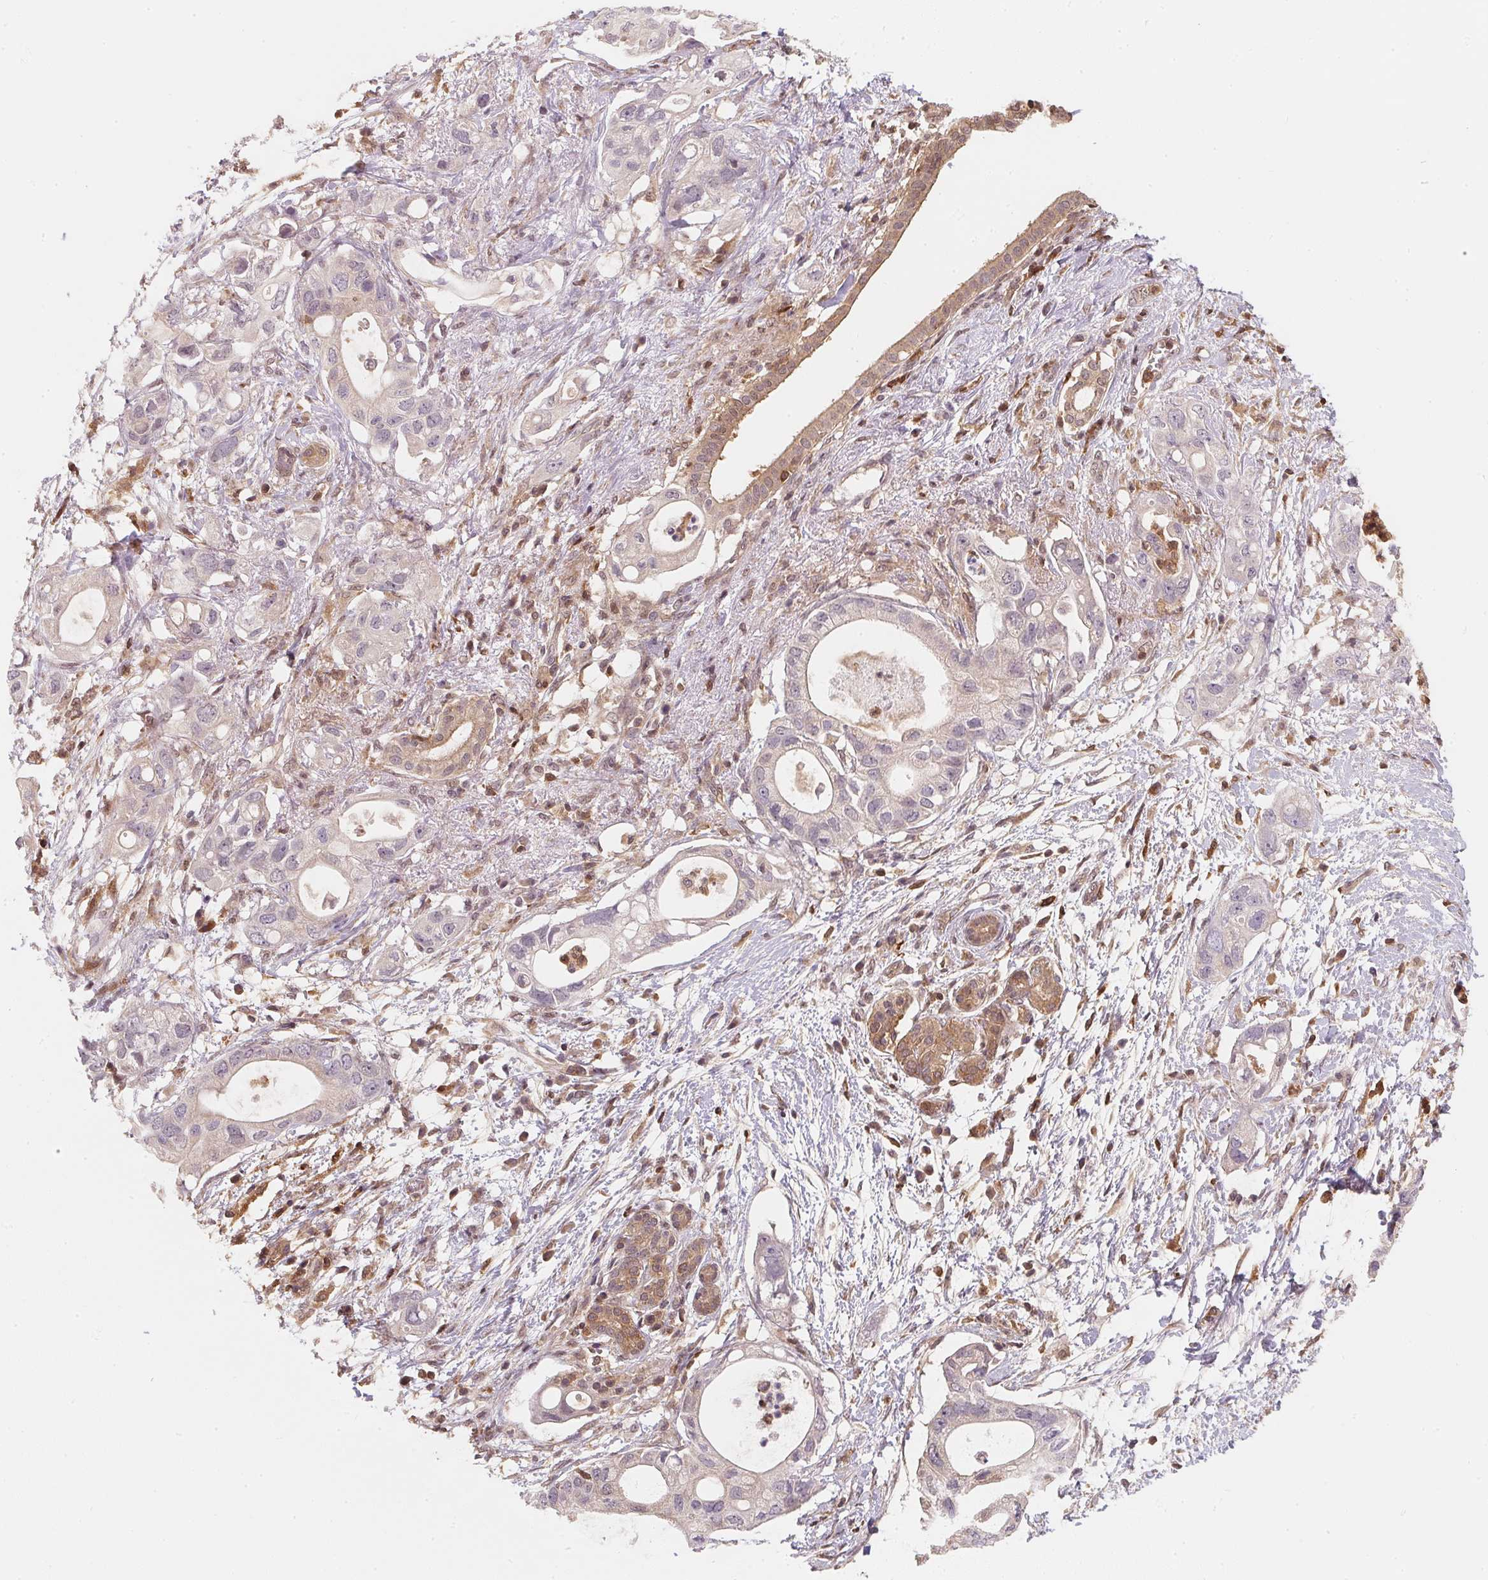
{"staining": {"intensity": "negative", "quantity": "none", "location": "none"}, "tissue": "pancreatic cancer", "cell_type": "Tumor cells", "image_type": "cancer", "snomed": [{"axis": "morphology", "description": "Adenocarcinoma, NOS"}, {"axis": "topography", "description": "Pancreas"}], "caption": "This micrograph is of pancreatic cancer (adenocarcinoma) stained with immunohistochemistry (IHC) to label a protein in brown with the nuclei are counter-stained blue. There is no positivity in tumor cells.", "gene": "ANKRD13A", "patient": {"sex": "female", "age": 72}}